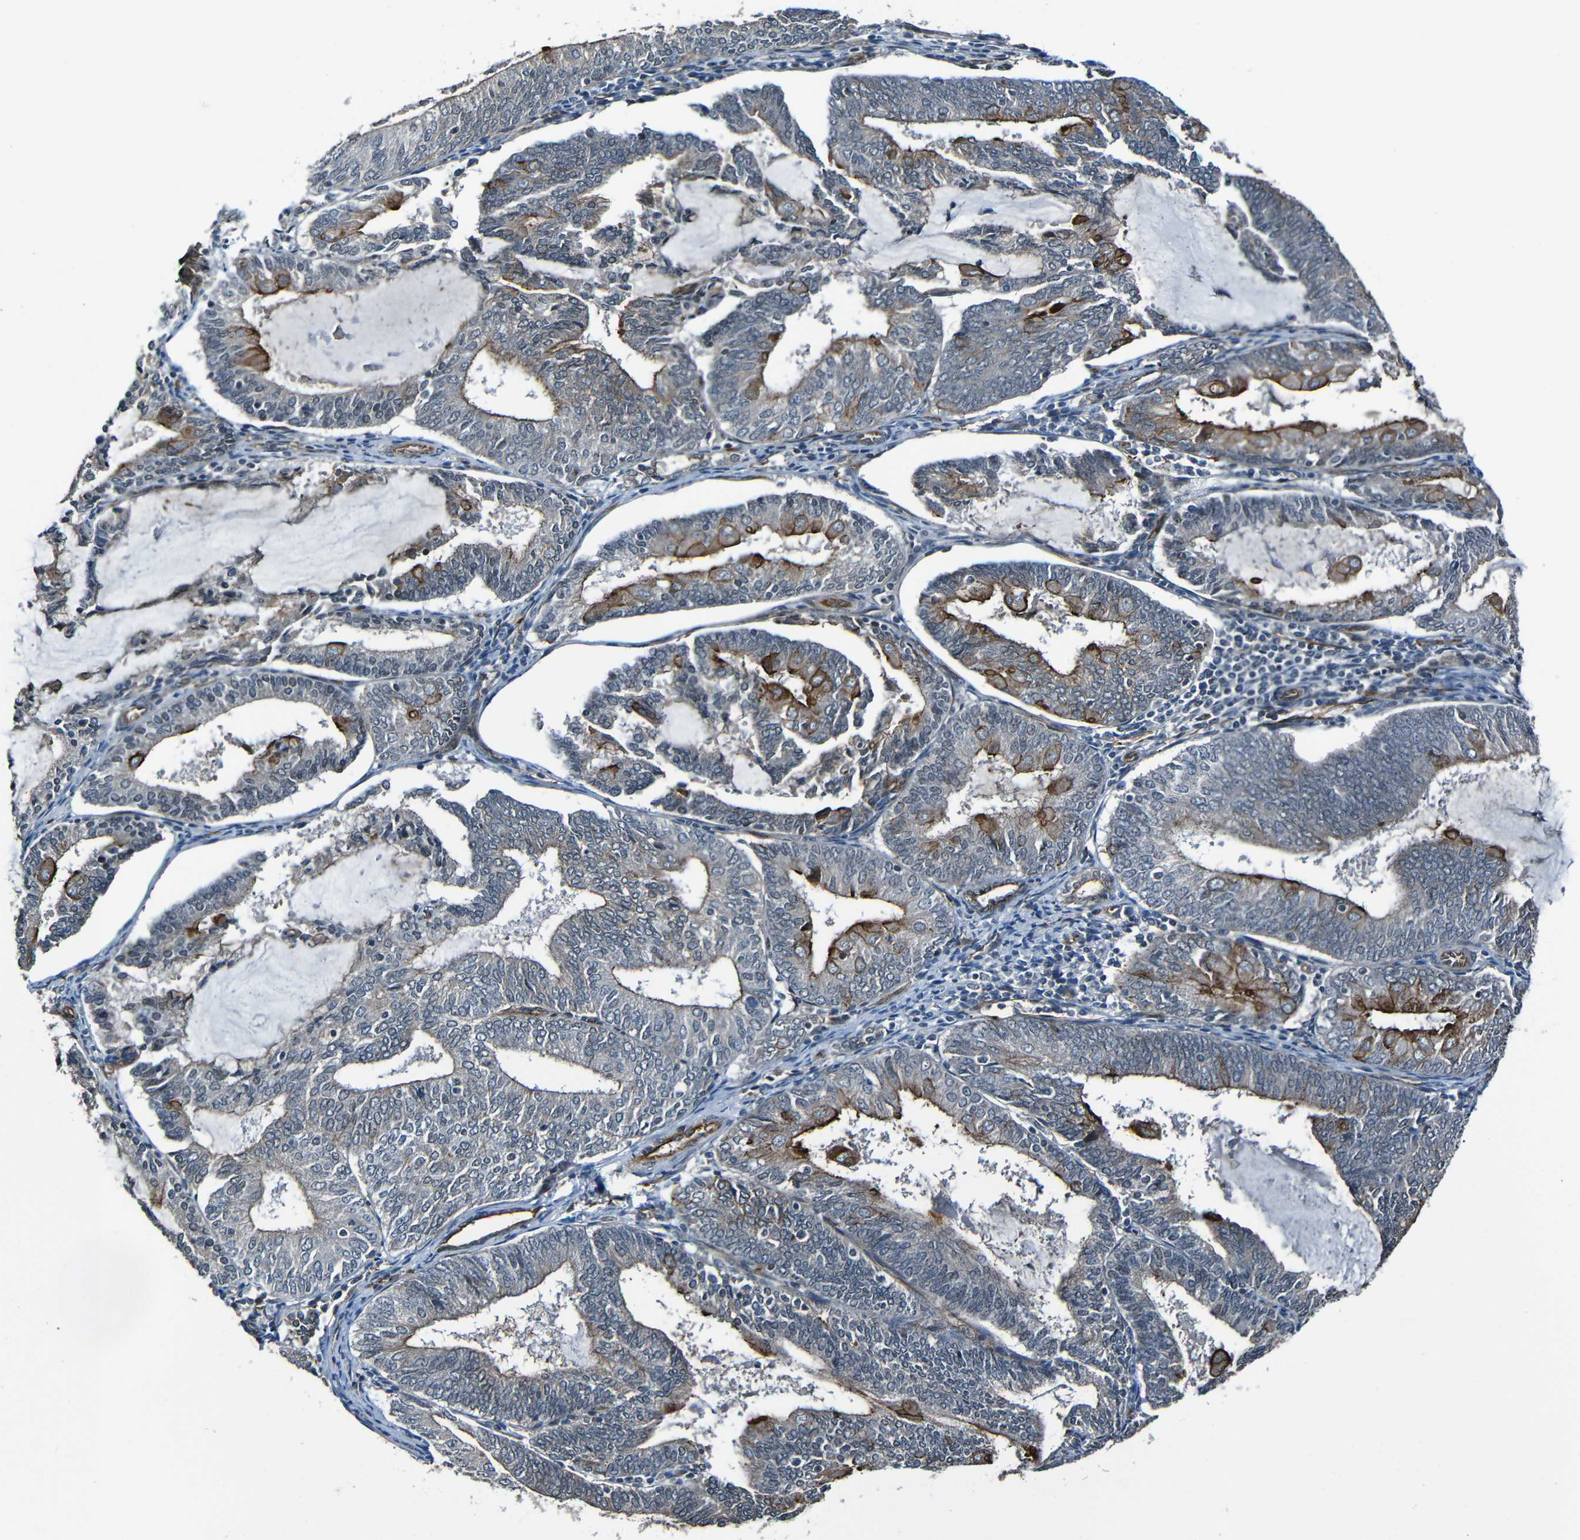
{"staining": {"intensity": "moderate", "quantity": "<25%", "location": "cytoplasmic/membranous"}, "tissue": "endometrial cancer", "cell_type": "Tumor cells", "image_type": "cancer", "snomed": [{"axis": "morphology", "description": "Adenocarcinoma, NOS"}, {"axis": "topography", "description": "Endometrium"}], "caption": "Immunohistochemical staining of human adenocarcinoma (endometrial) reveals moderate cytoplasmic/membranous protein staining in approximately <25% of tumor cells.", "gene": "LGR5", "patient": {"sex": "female", "age": 81}}